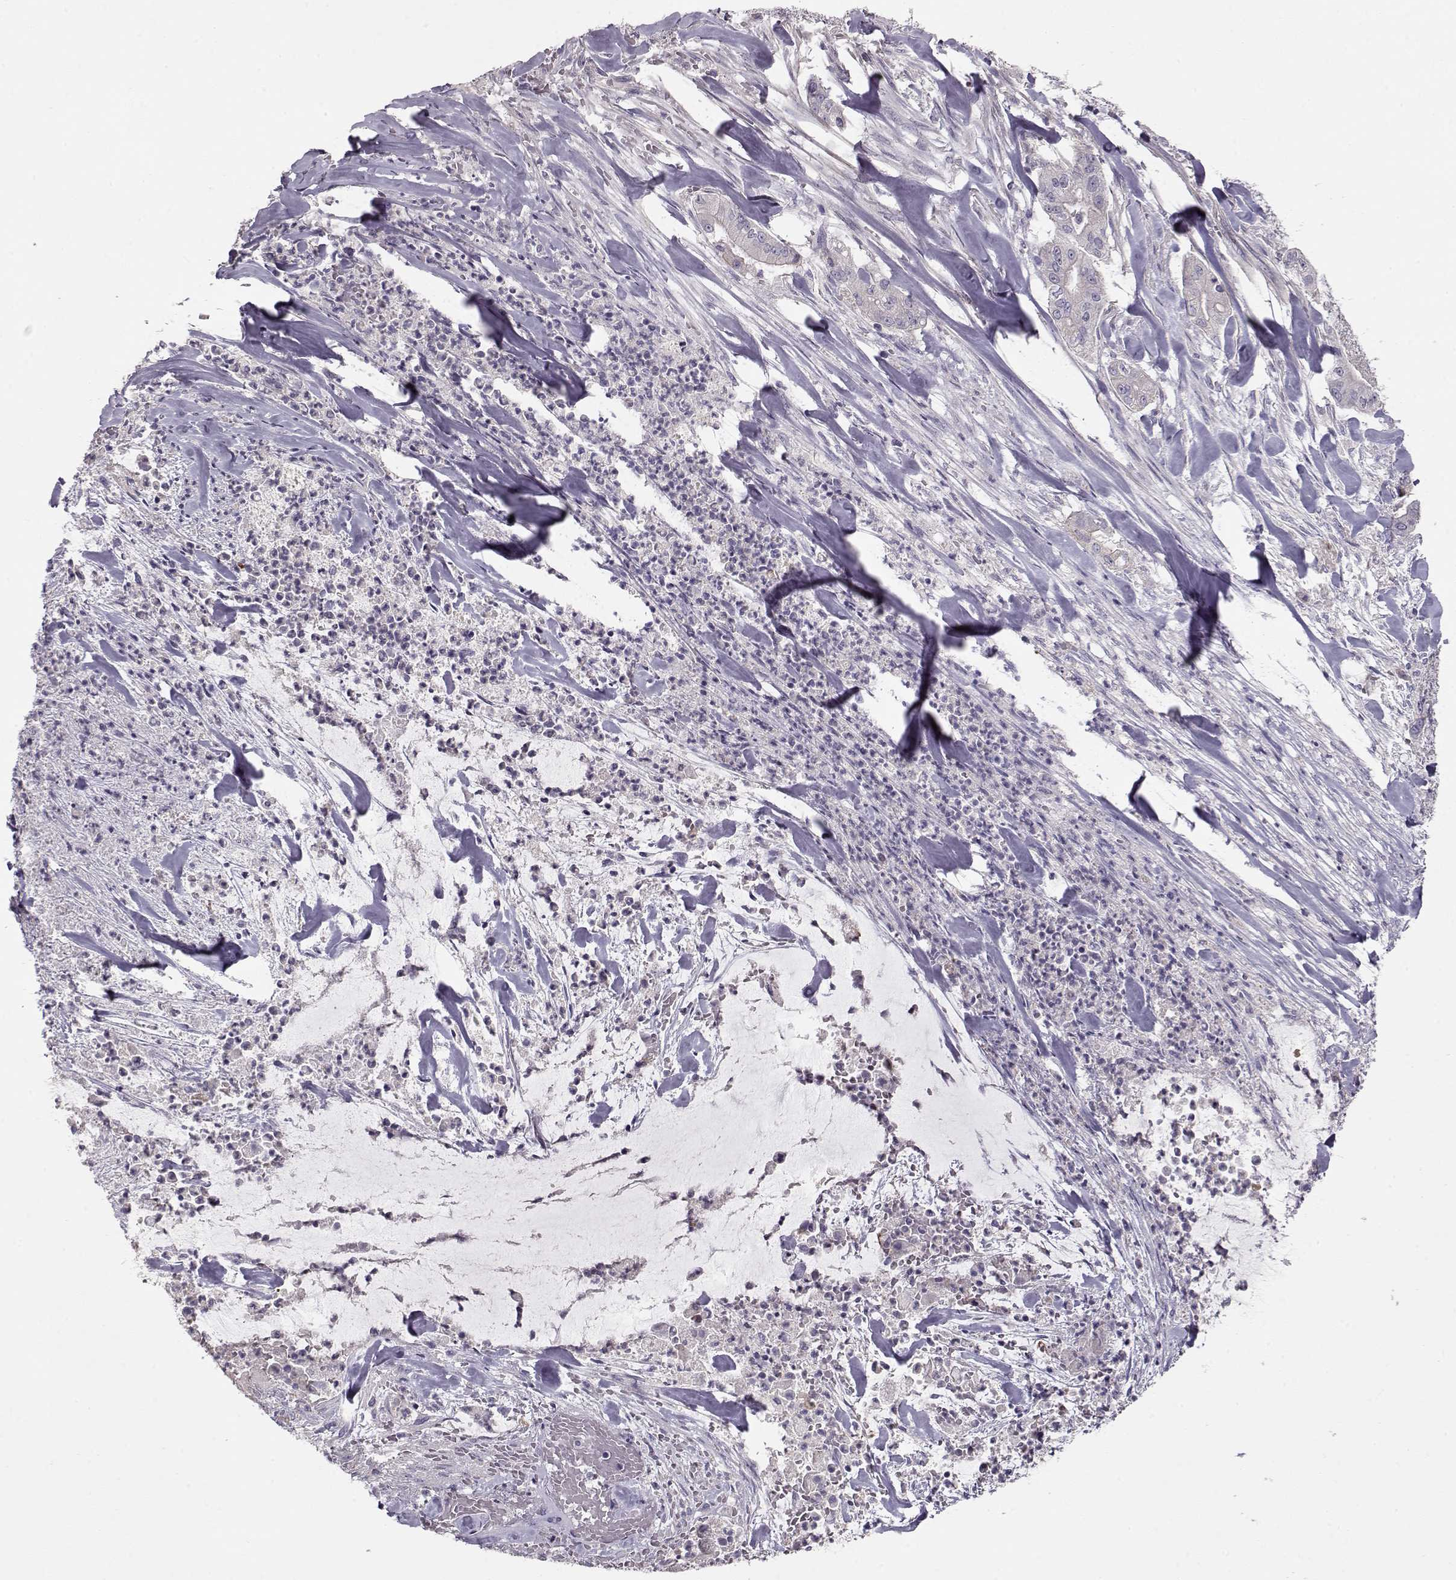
{"staining": {"intensity": "negative", "quantity": "none", "location": "none"}, "tissue": "pancreatic cancer", "cell_type": "Tumor cells", "image_type": "cancer", "snomed": [{"axis": "morphology", "description": "Normal tissue, NOS"}, {"axis": "morphology", "description": "Inflammation, NOS"}, {"axis": "morphology", "description": "Adenocarcinoma, NOS"}, {"axis": "topography", "description": "Pancreas"}], "caption": "A high-resolution image shows immunohistochemistry staining of adenocarcinoma (pancreatic), which displays no significant positivity in tumor cells.", "gene": "GRK1", "patient": {"sex": "male", "age": 57}}